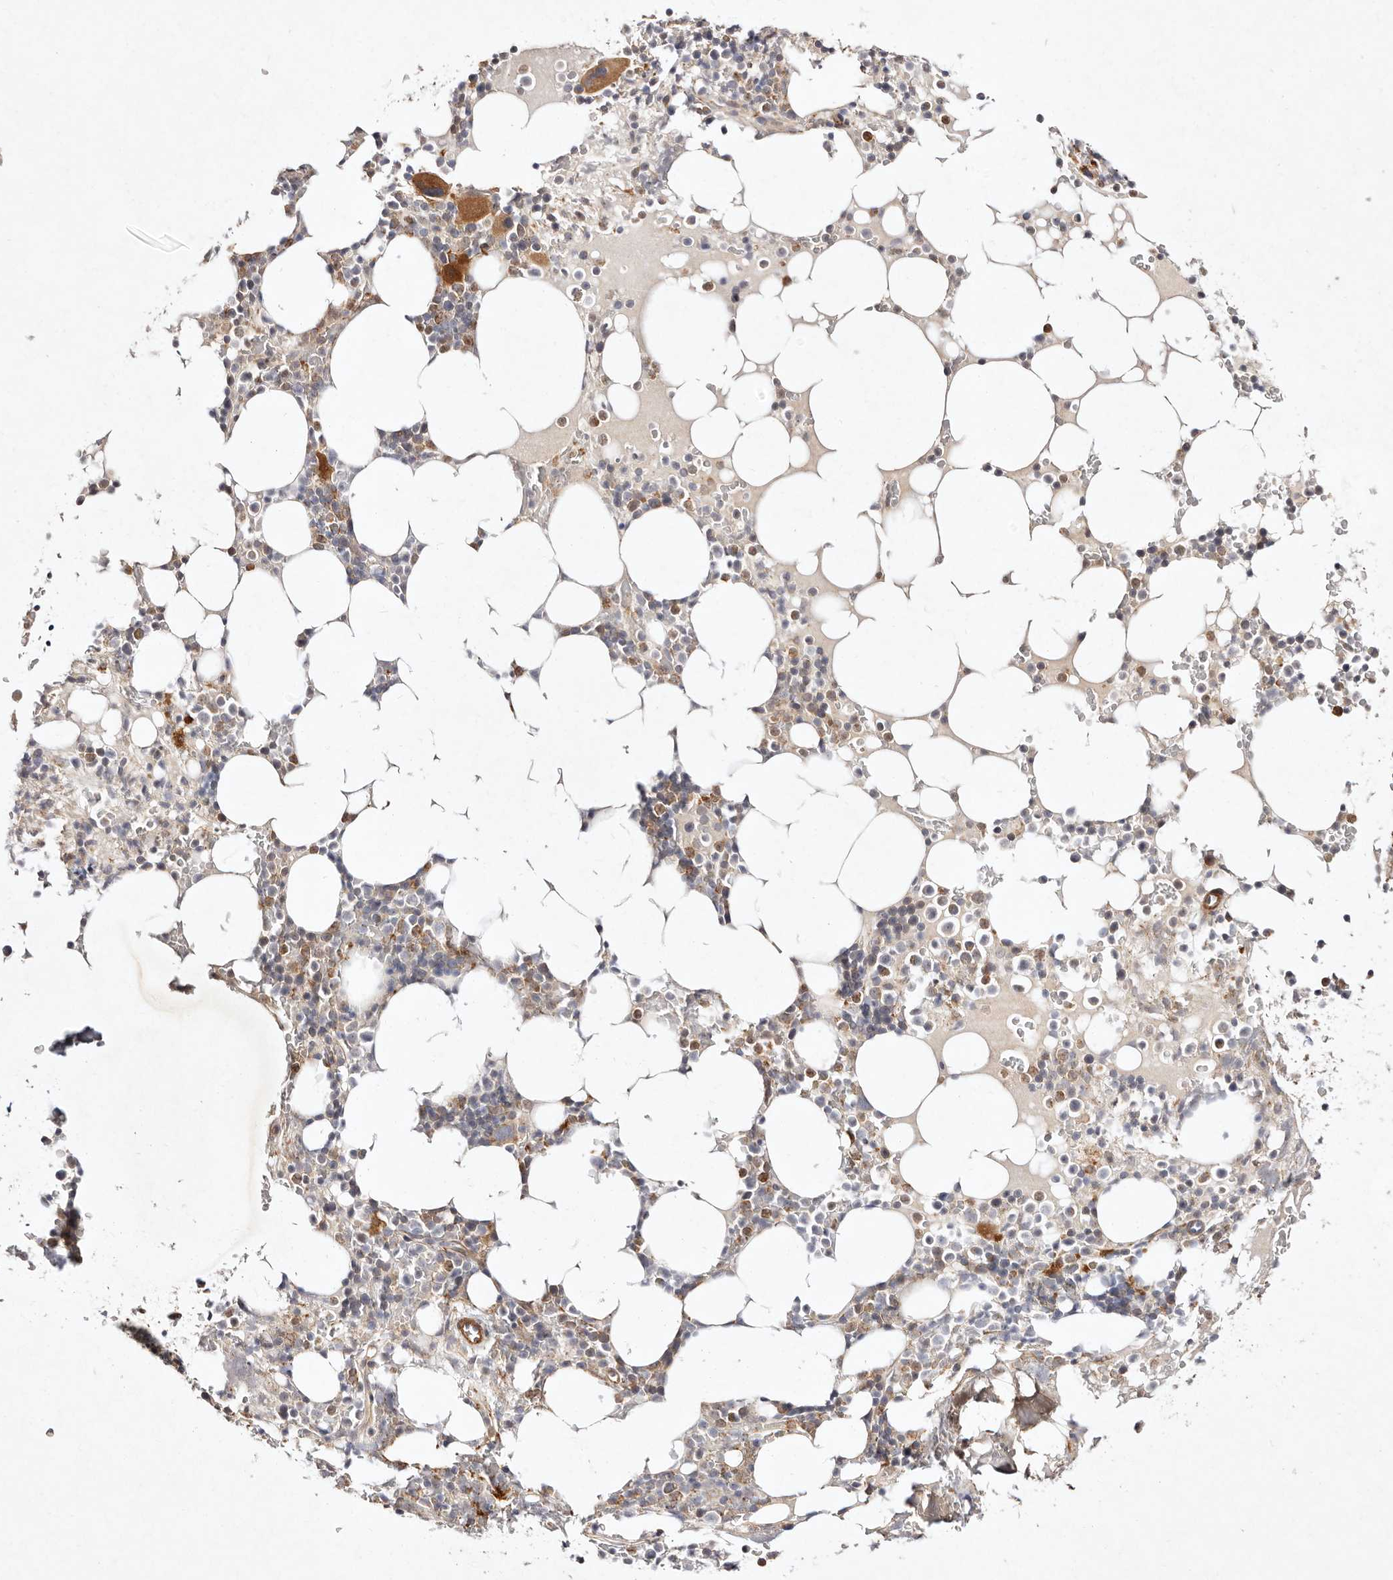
{"staining": {"intensity": "strong", "quantity": "<25%", "location": "cytoplasmic/membranous"}, "tissue": "bone marrow", "cell_type": "Hematopoietic cells", "image_type": "normal", "snomed": [{"axis": "morphology", "description": "Normal tissue, NOS"}, {"axis": "topography", "description": "Bone marrow"}], "caption": "Immunohistochemistry (IHC) histopathology image of unremarkable bone marrow: human bone marrow stained using immunohistochemistry (IHC) reveals medium levels of strong protein expression localized specifically in the cytoplasmic/membranous of hematopoietic cells, appearing as a cytoplasmic/membranous brown color.", "gene": "MTMR11", "patient": {"sex": "male", "age": 58}}